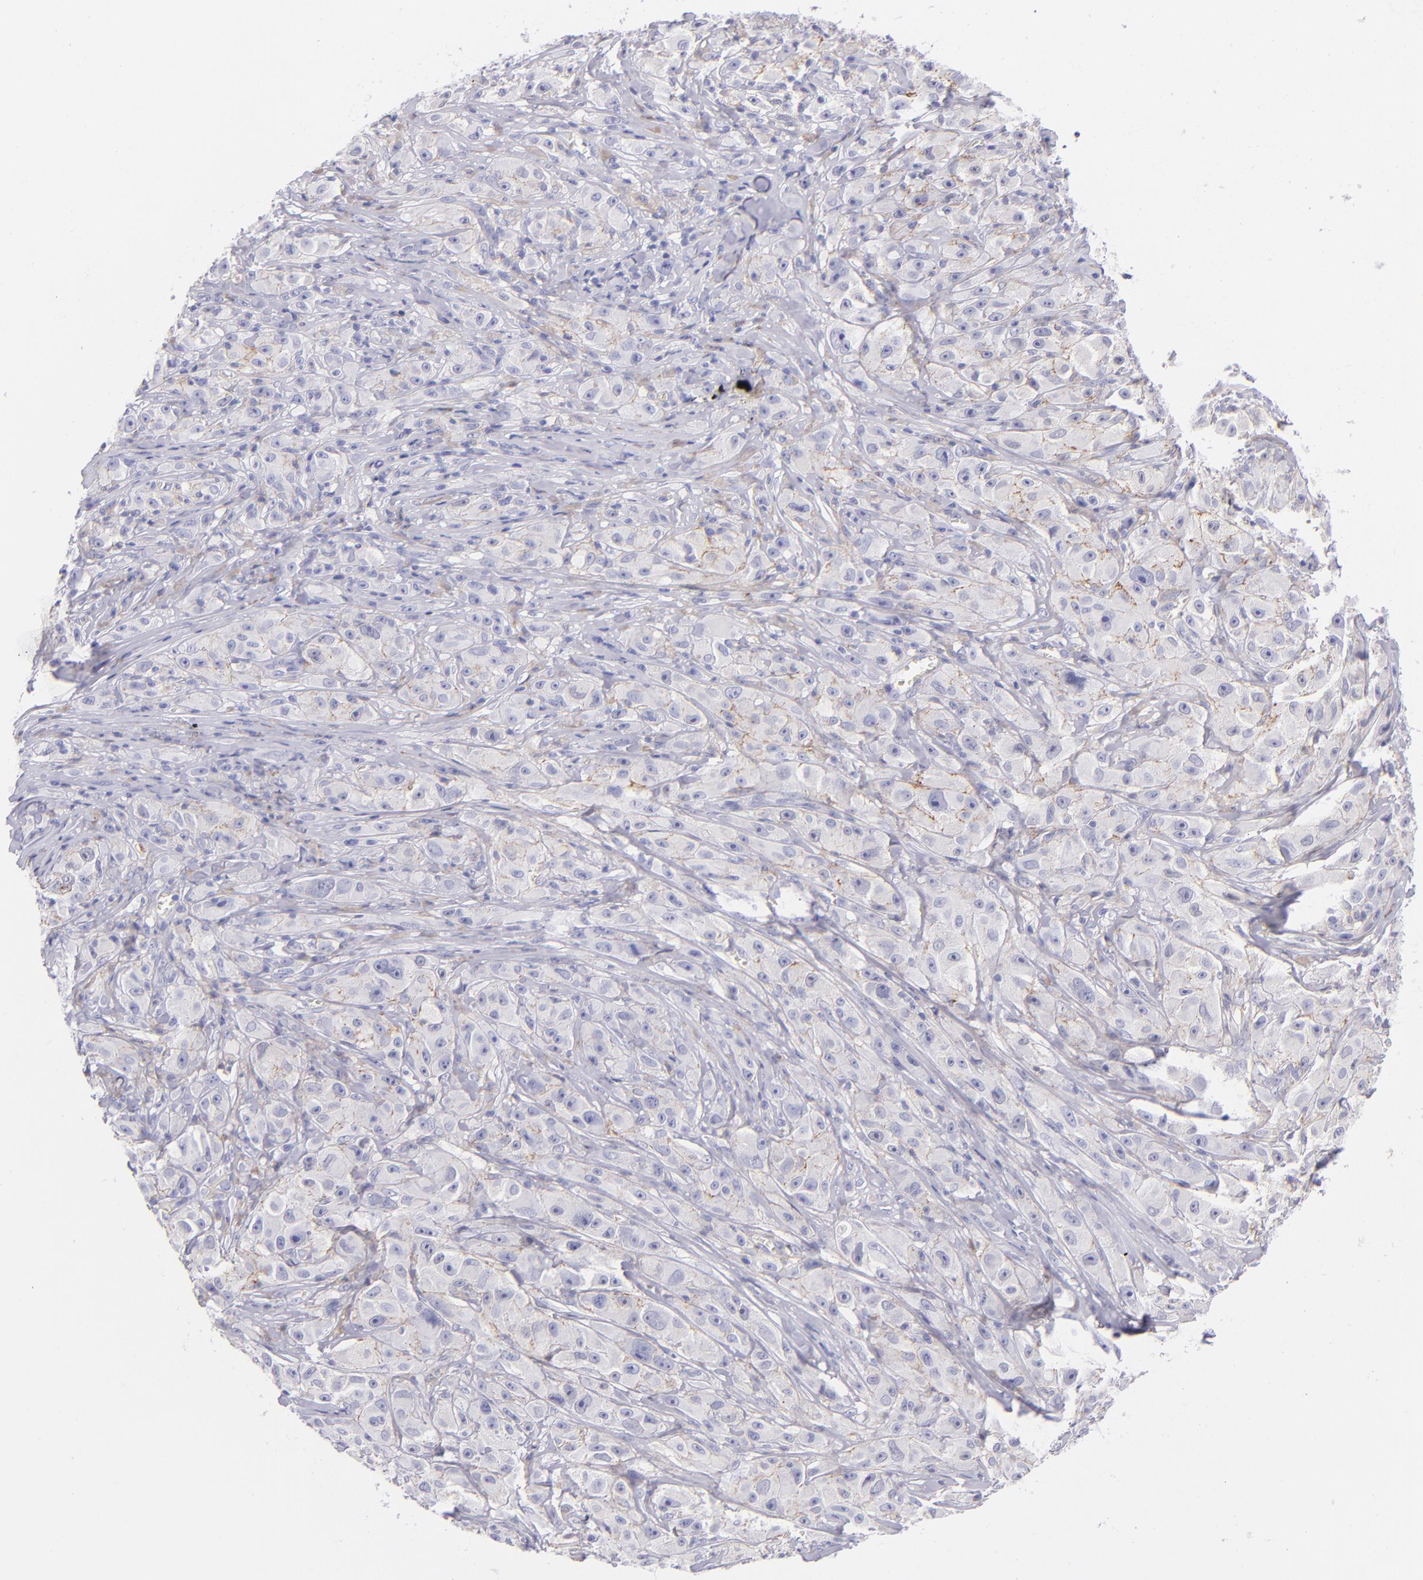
{"staining": {"intensity": "negative", "quantity": "none", "location": "none"}, "tissue": "melanoma", "cell_type": "Tumor cells", "image_type": "cancer", "snomed": [{"axis": "morphology", "description": "Malignant melanoma, NOS"}, {"axis": "topography", "description": "Skin"}], "caption": "The photomicrograph demonstrates no staining of tumor cells in malignant melanoma. Nuclei are stained in blue.", "gene": "CD81", "patient": {"sex": "male", "age": 56}}